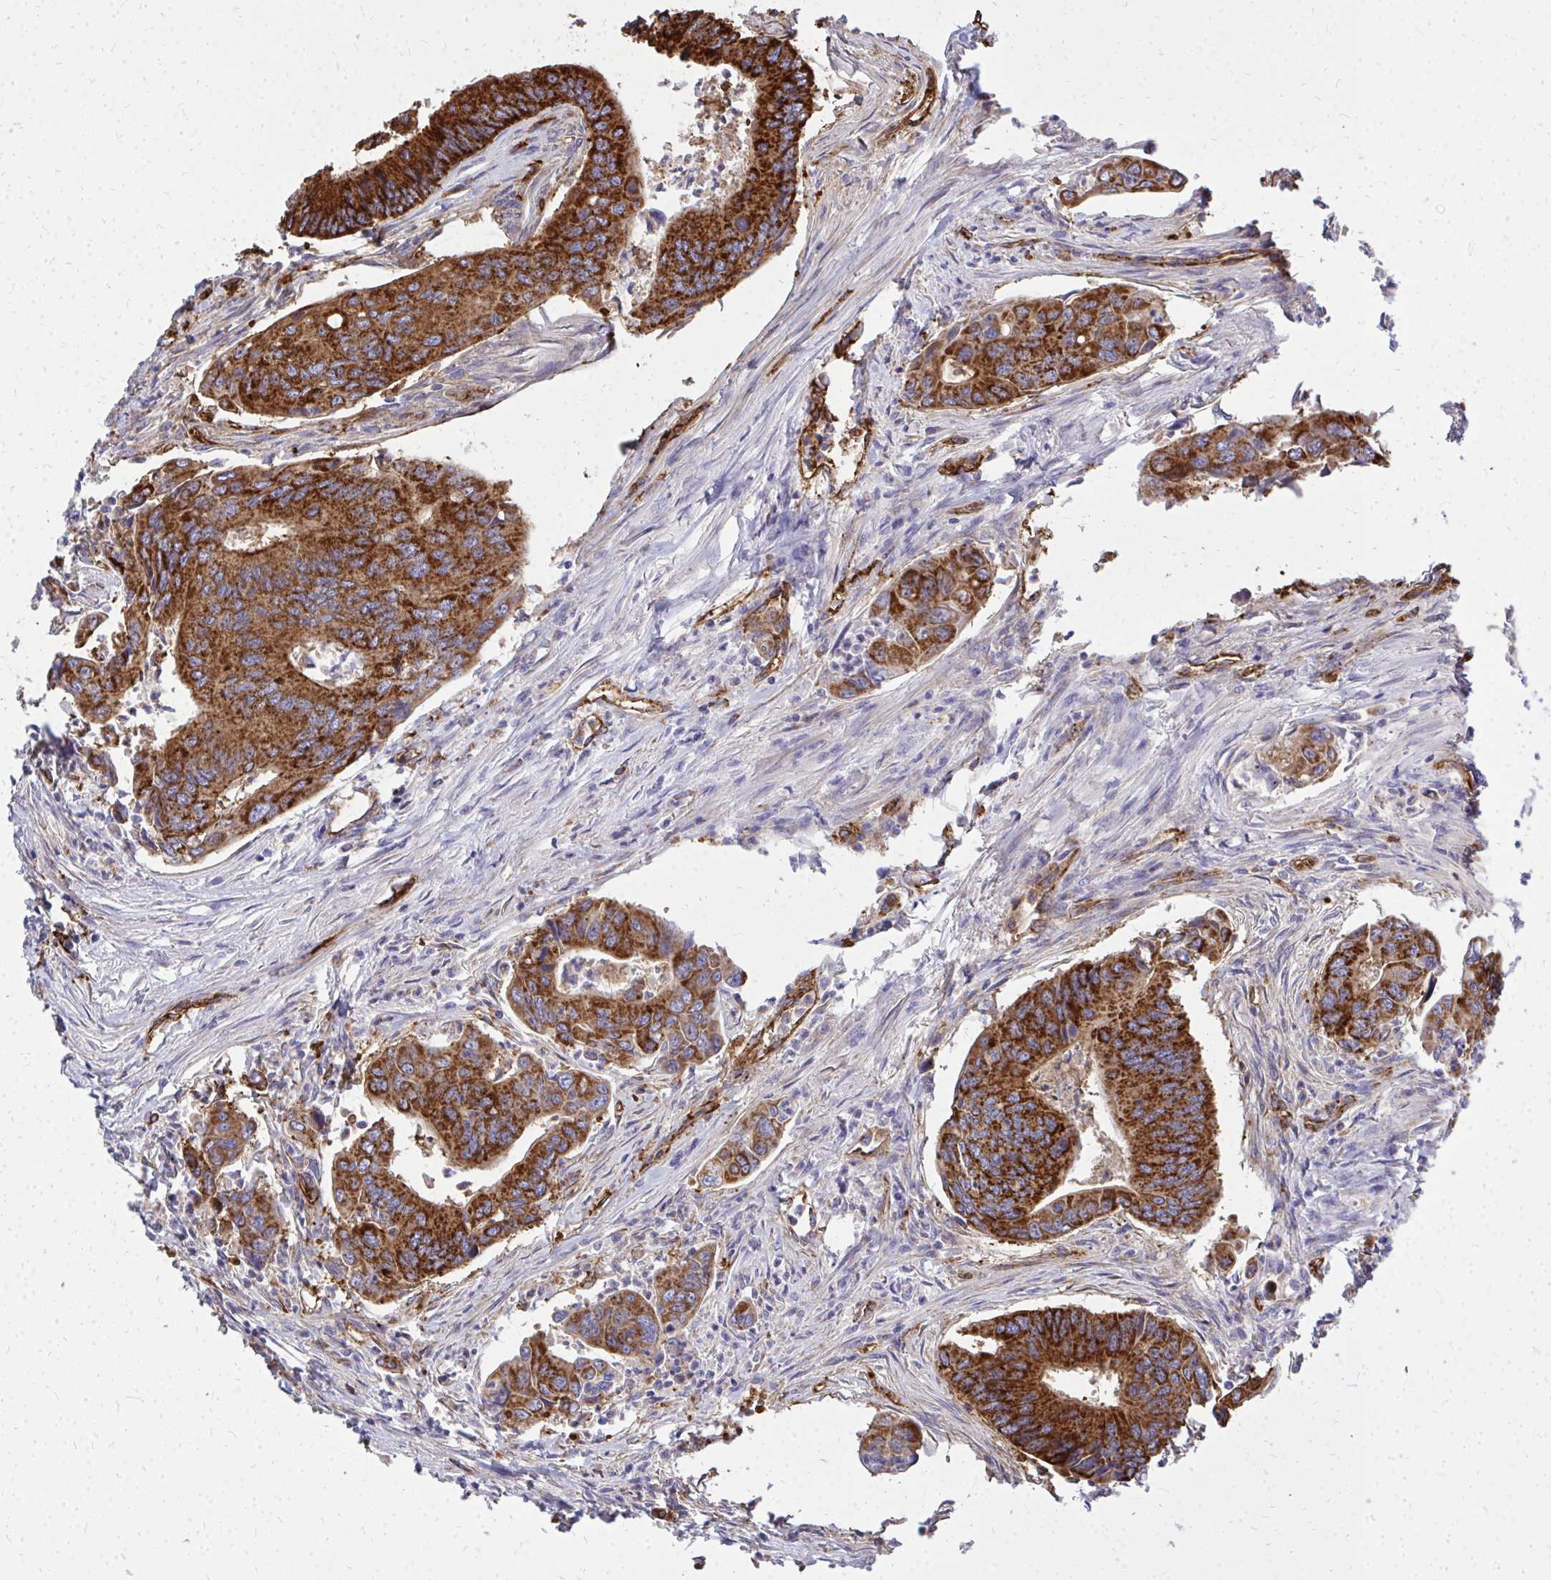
{"staining": {"intensity": "strong", "quantity": ">75%", "location": "cytoplasmic/membranous"}, "tissue": "colorectal cancer", "cell_type": "Tumor cells", "image_type": "cancer", "snomed": [{"axis": "morphology", "description": "Adenocarcinoma, NOS"}, {"axis": "topography", "description": "Colon"}], "caption": "This photomicrograph exhibits IHC staining of human adenocarcinoma (colorectal), with high strong cytoplasmic/membranous expression in approximately >75% of tumor cells.", "gene": "MARCKSL1", "patient": {"sex": "female", "age": 67}}